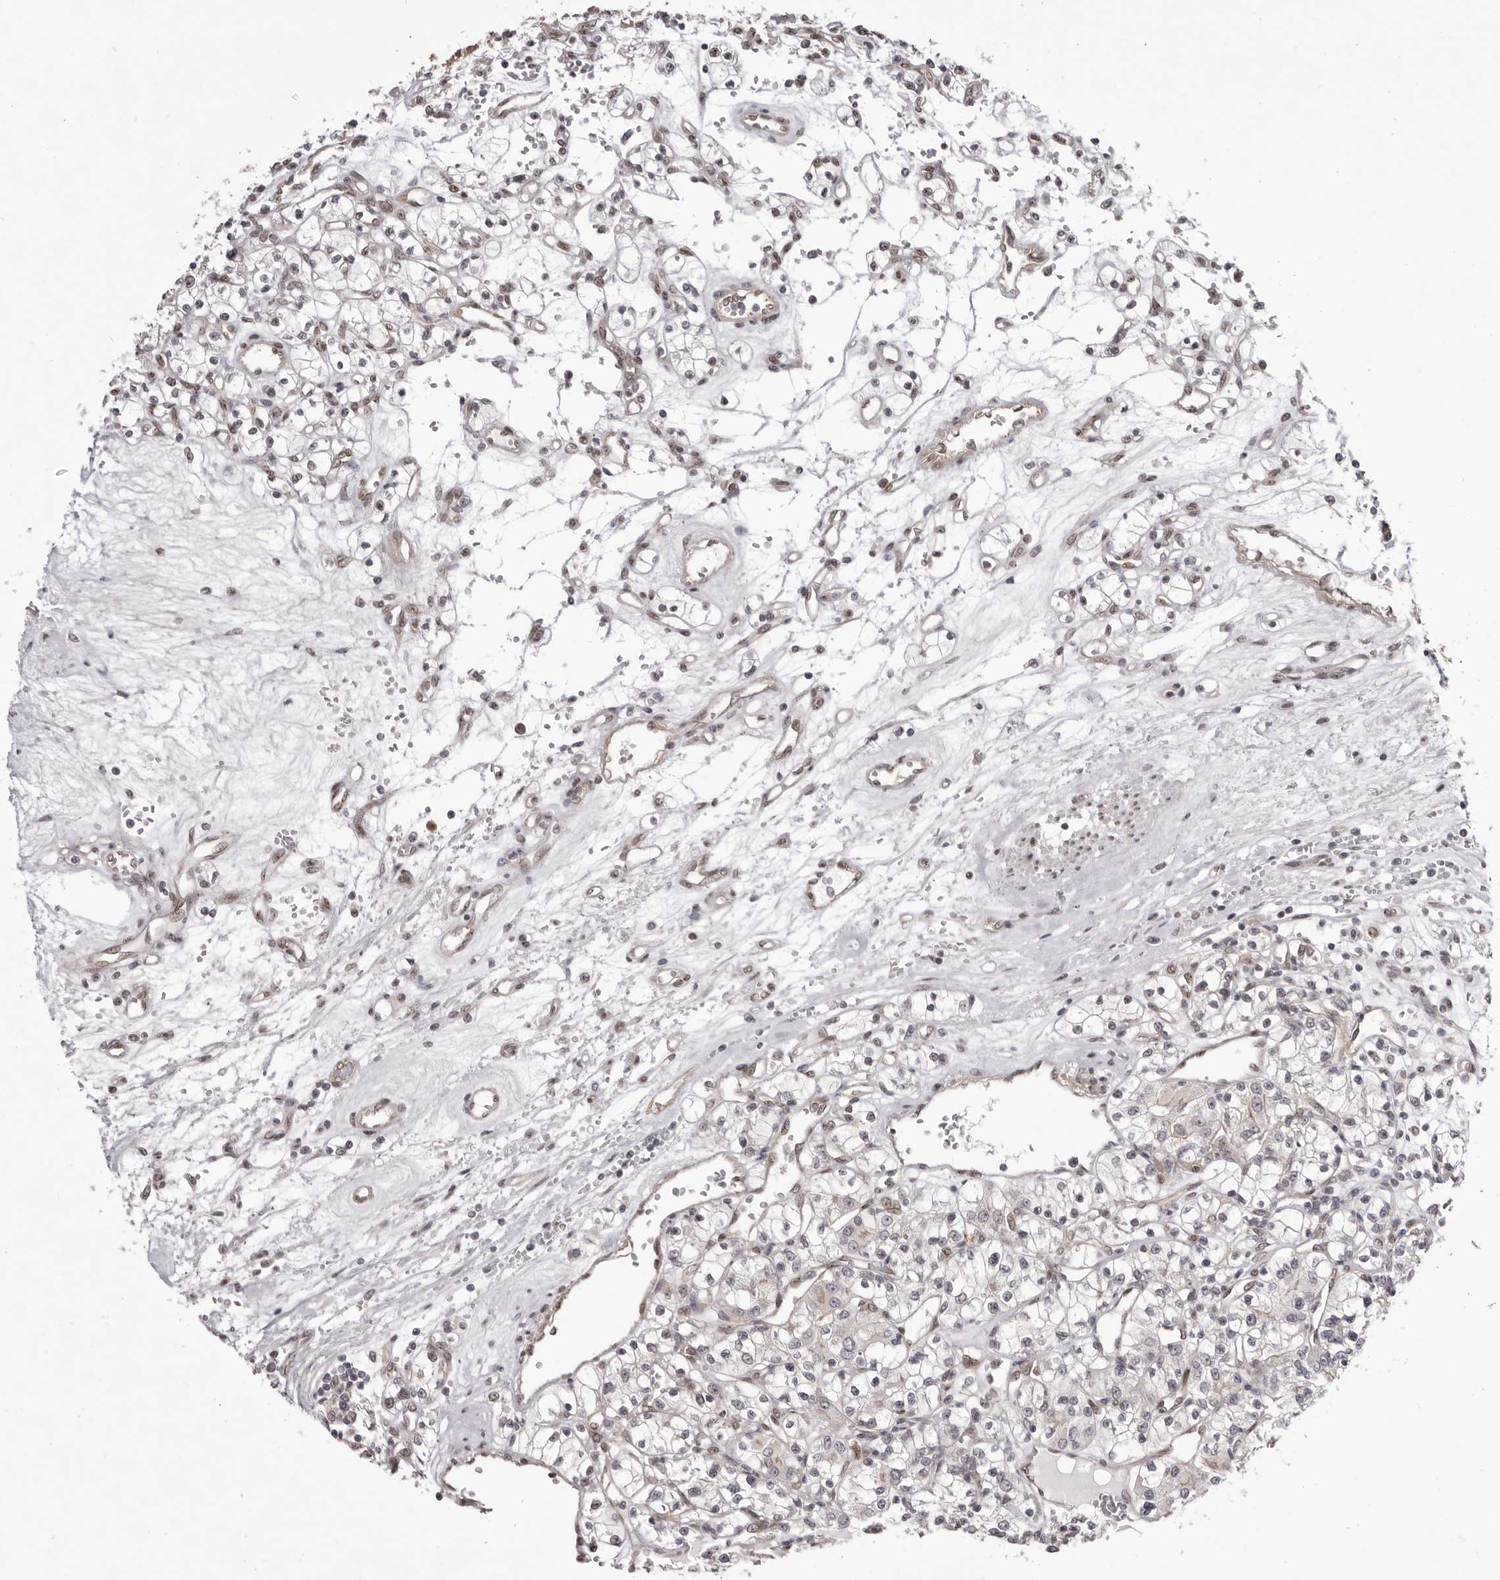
{"staining": {"intensity": "negative", "quantity": "none", "location": "none"}, "tissue": "renal cancer", "cell_type": "Tumor cells", "image_type": "cancer", "snomed": [{"axis": "morphology", "description": "Adenocarcinoma, NOS"}, {"axis": "topography", "description": "Kidney"}], "caption": "Tumor cells show no significant positivity in adenocarcinoma (renal).", "gene": "RNF2", "patient": {"sex": "female", "age": 59}}